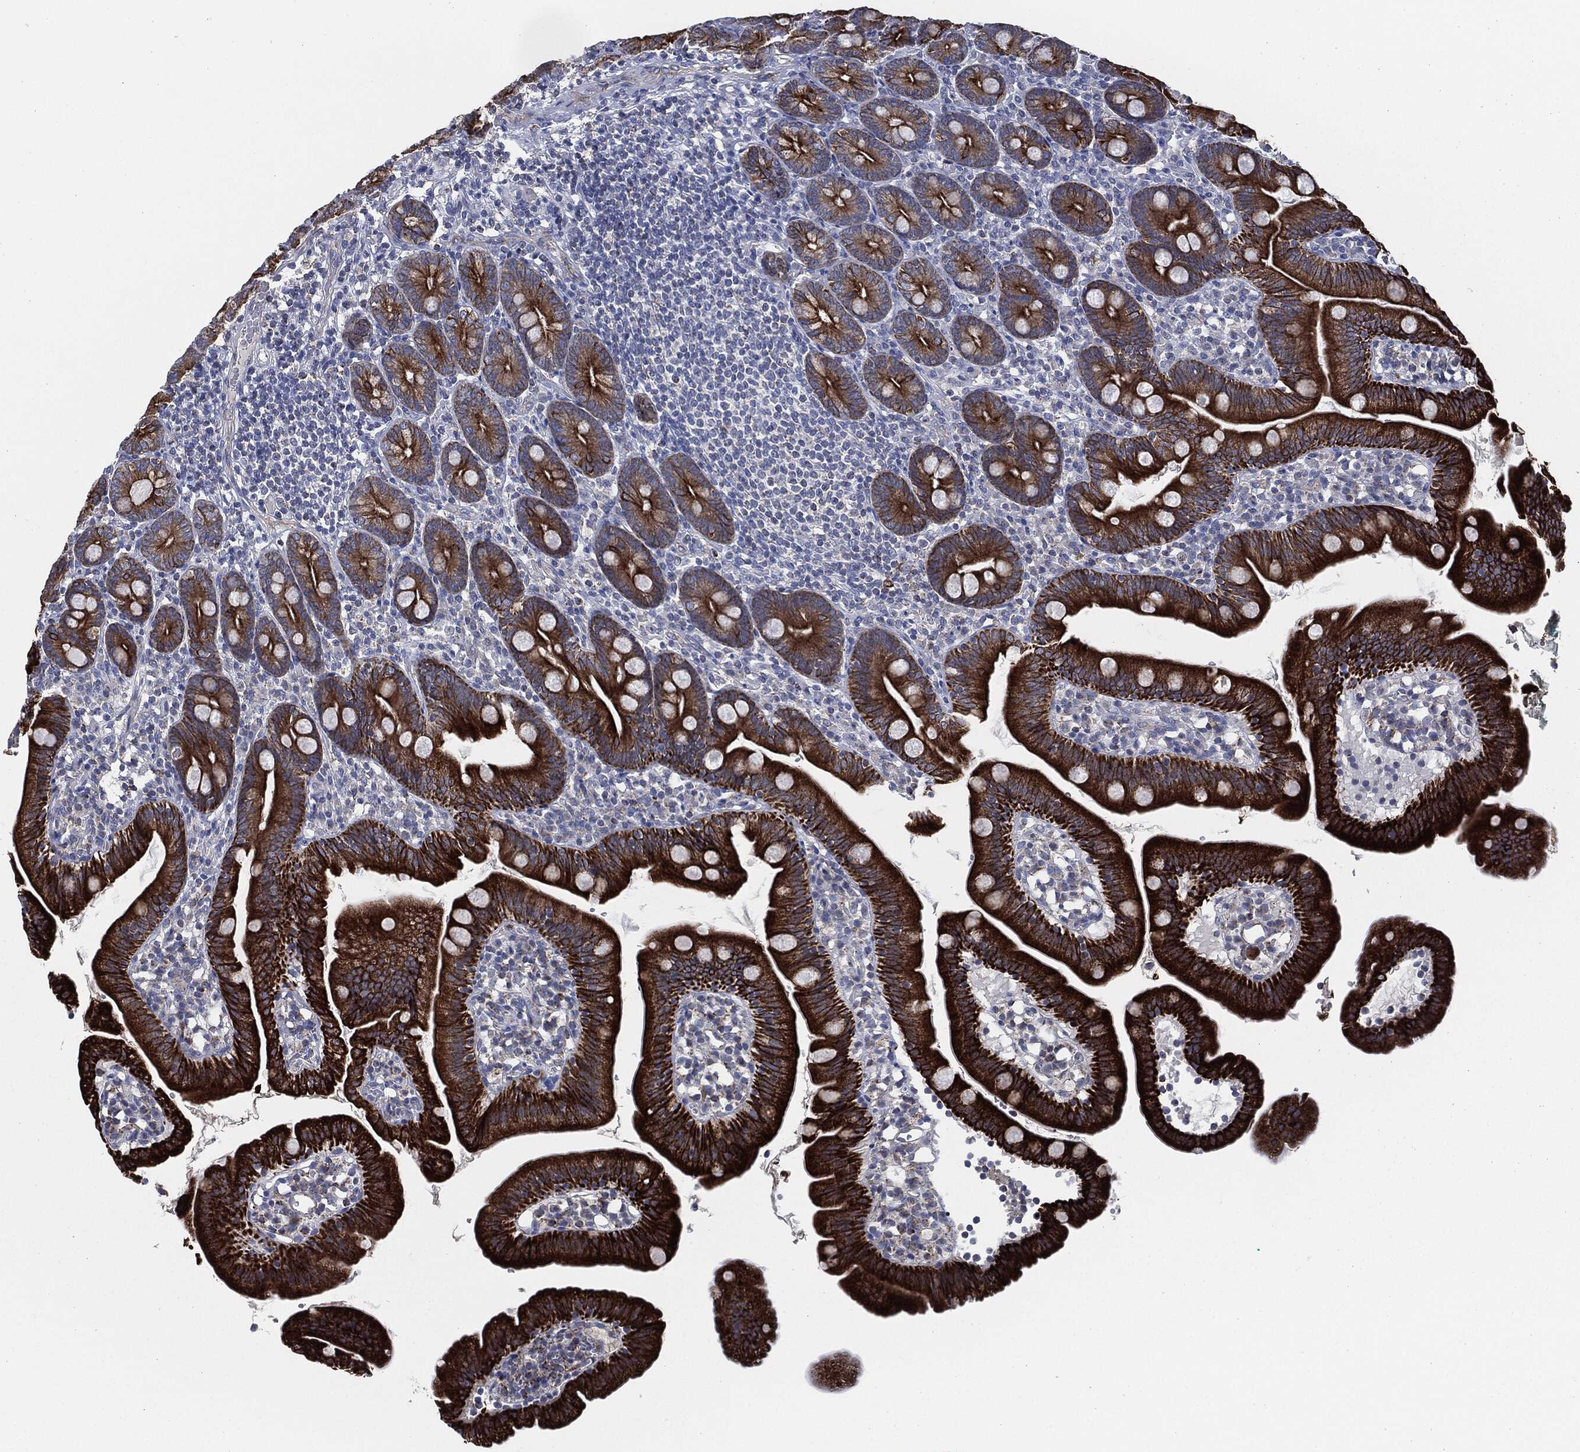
{"staining": {"intensity": "strong", "quantity": ">75%", "location": "cytoplasmic/membranous"}, "tissue": "duodenum", "cell_type": "Glandular cells", "image_type": "normal", "snomed": [{"axis": "morphology", "description": "Normal tissue, NOS"}, {"axis": "topography", "description": "Duodenum"}], "caption": "Benign duodenum displays strong cytoplasmic/membranous staining in about >75% of glandular cells (DAB (3,3'-diaminobenzidine) IHC, brown staining for protein, blue staining for nuclei)..", "gene": "SHROOM2", "patient": {"sex": "female", "age": 67}}